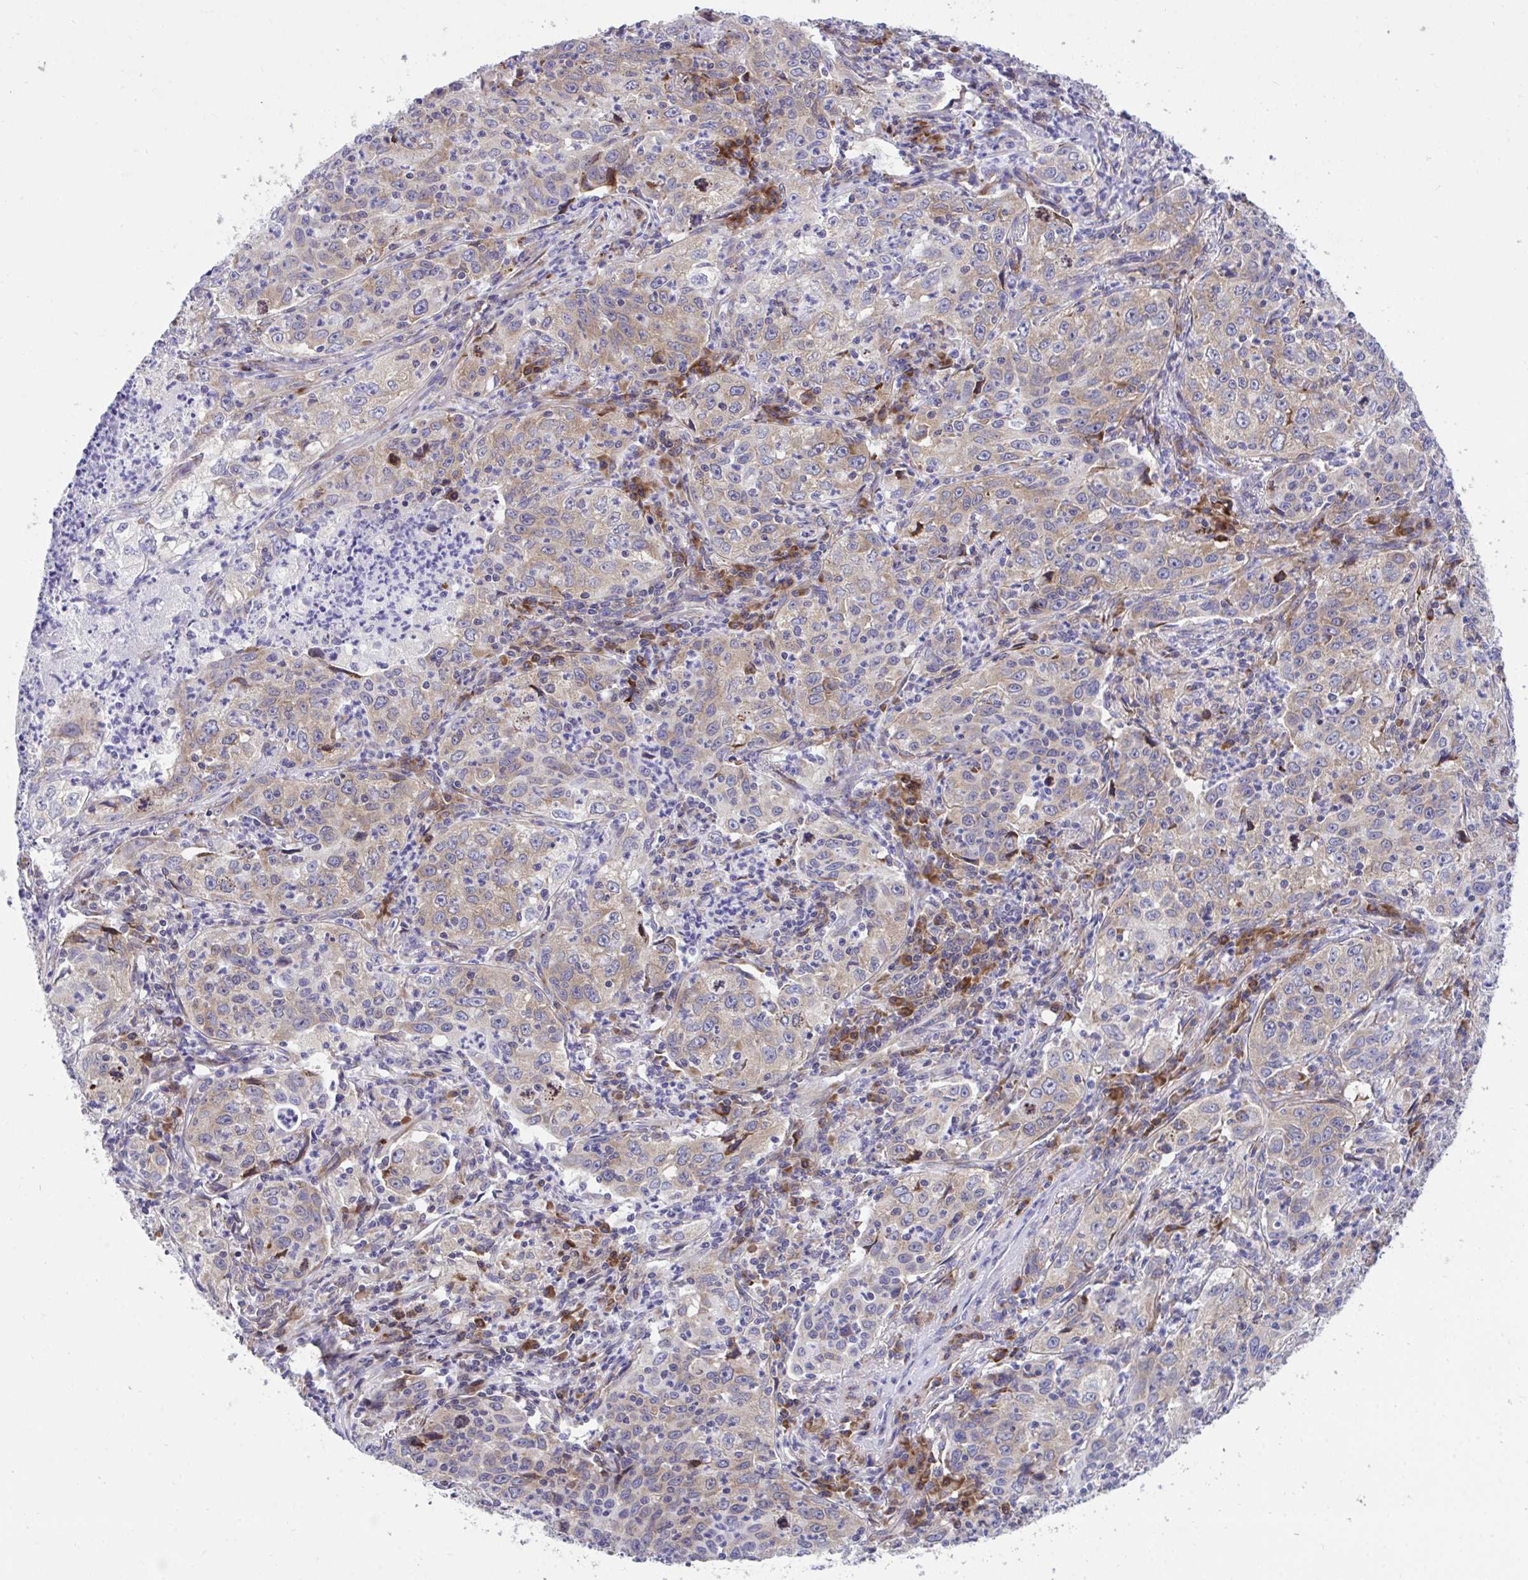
{"staining": {"intensity": "moderate", "quantity": "25%-75%", "location": "cytoplasmic/membranous"}, "tissue": "lung cancer", "cell_type": "Tumor cells", "image_type": "cancer", "snomed": [{"axis": "morphology", "description": "Squamous cell carcinoma, NOS"}, {"axis": "topography", "description": "Lung"}], "caption": "The immunohistochemical stain shows moderate cytoplasmic/membranous expression in tumor cells of lung cancer tissue.", "gene": "RPS15", "patient": {"sex": "male", "age": 71}}